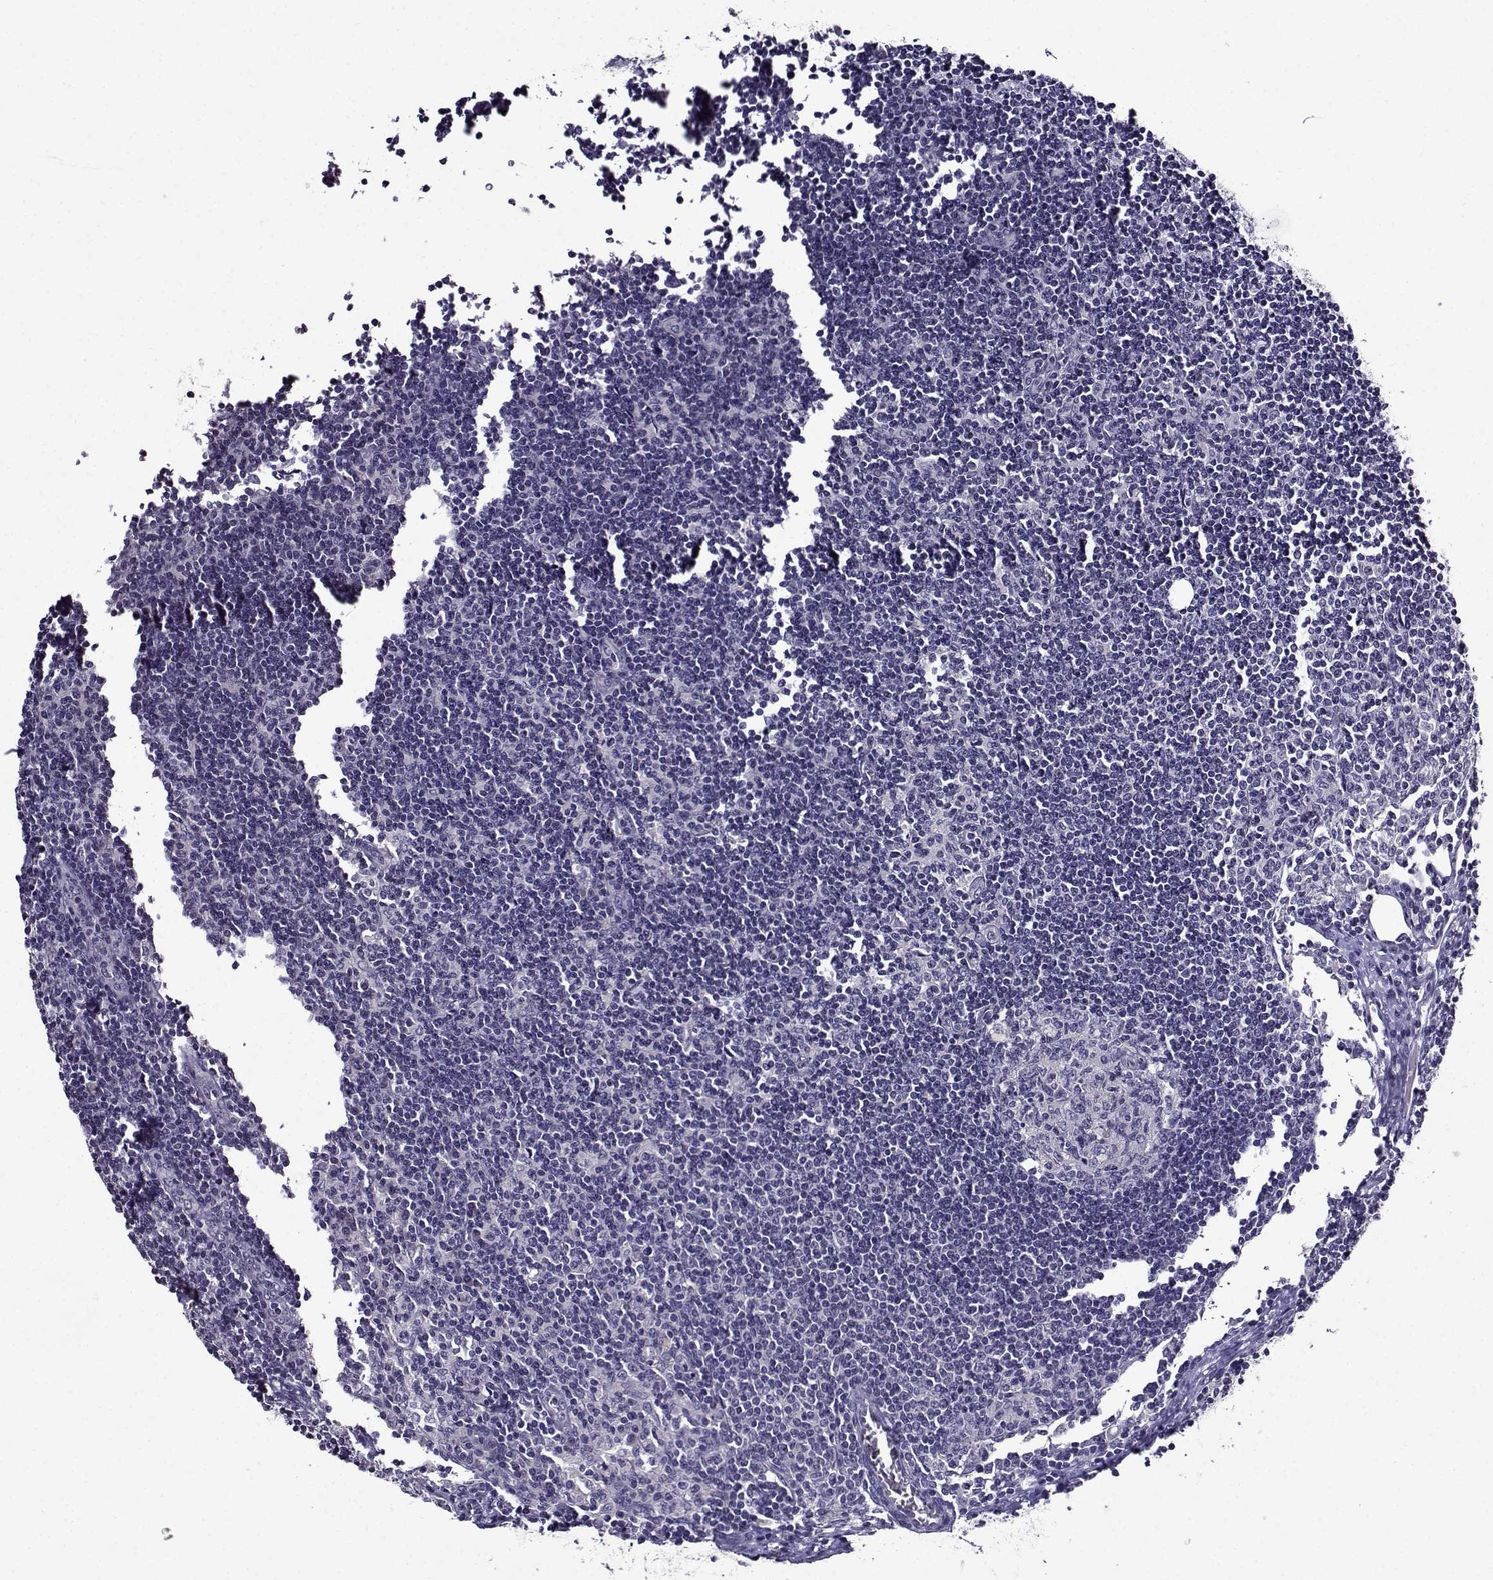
{"staining": {"intensity": "negative", "quantity": "none", "location": "none"}, "tissue": "lymph node", "cell_type": "Germinal center cells", "image_type": "normal", "snomed": [{"axis": "morphology", "description": "Normal tissue, NOS"}, {"axis": "topography", "description": "Lymph node"}], "caption": "This image is of unremarkable lymph node stained with IHC to label a protein in brown with the nuclei are counter-stained blue. There is no positivity in germinal center cells. (Stains: DAB immunohistochemistry (IHC) with hematoxylin counter stain, Microscopy: brightfield microscopy at high magnification).", "gene": "TMEM266", "patient": {"sex": "male", "age": 59}}